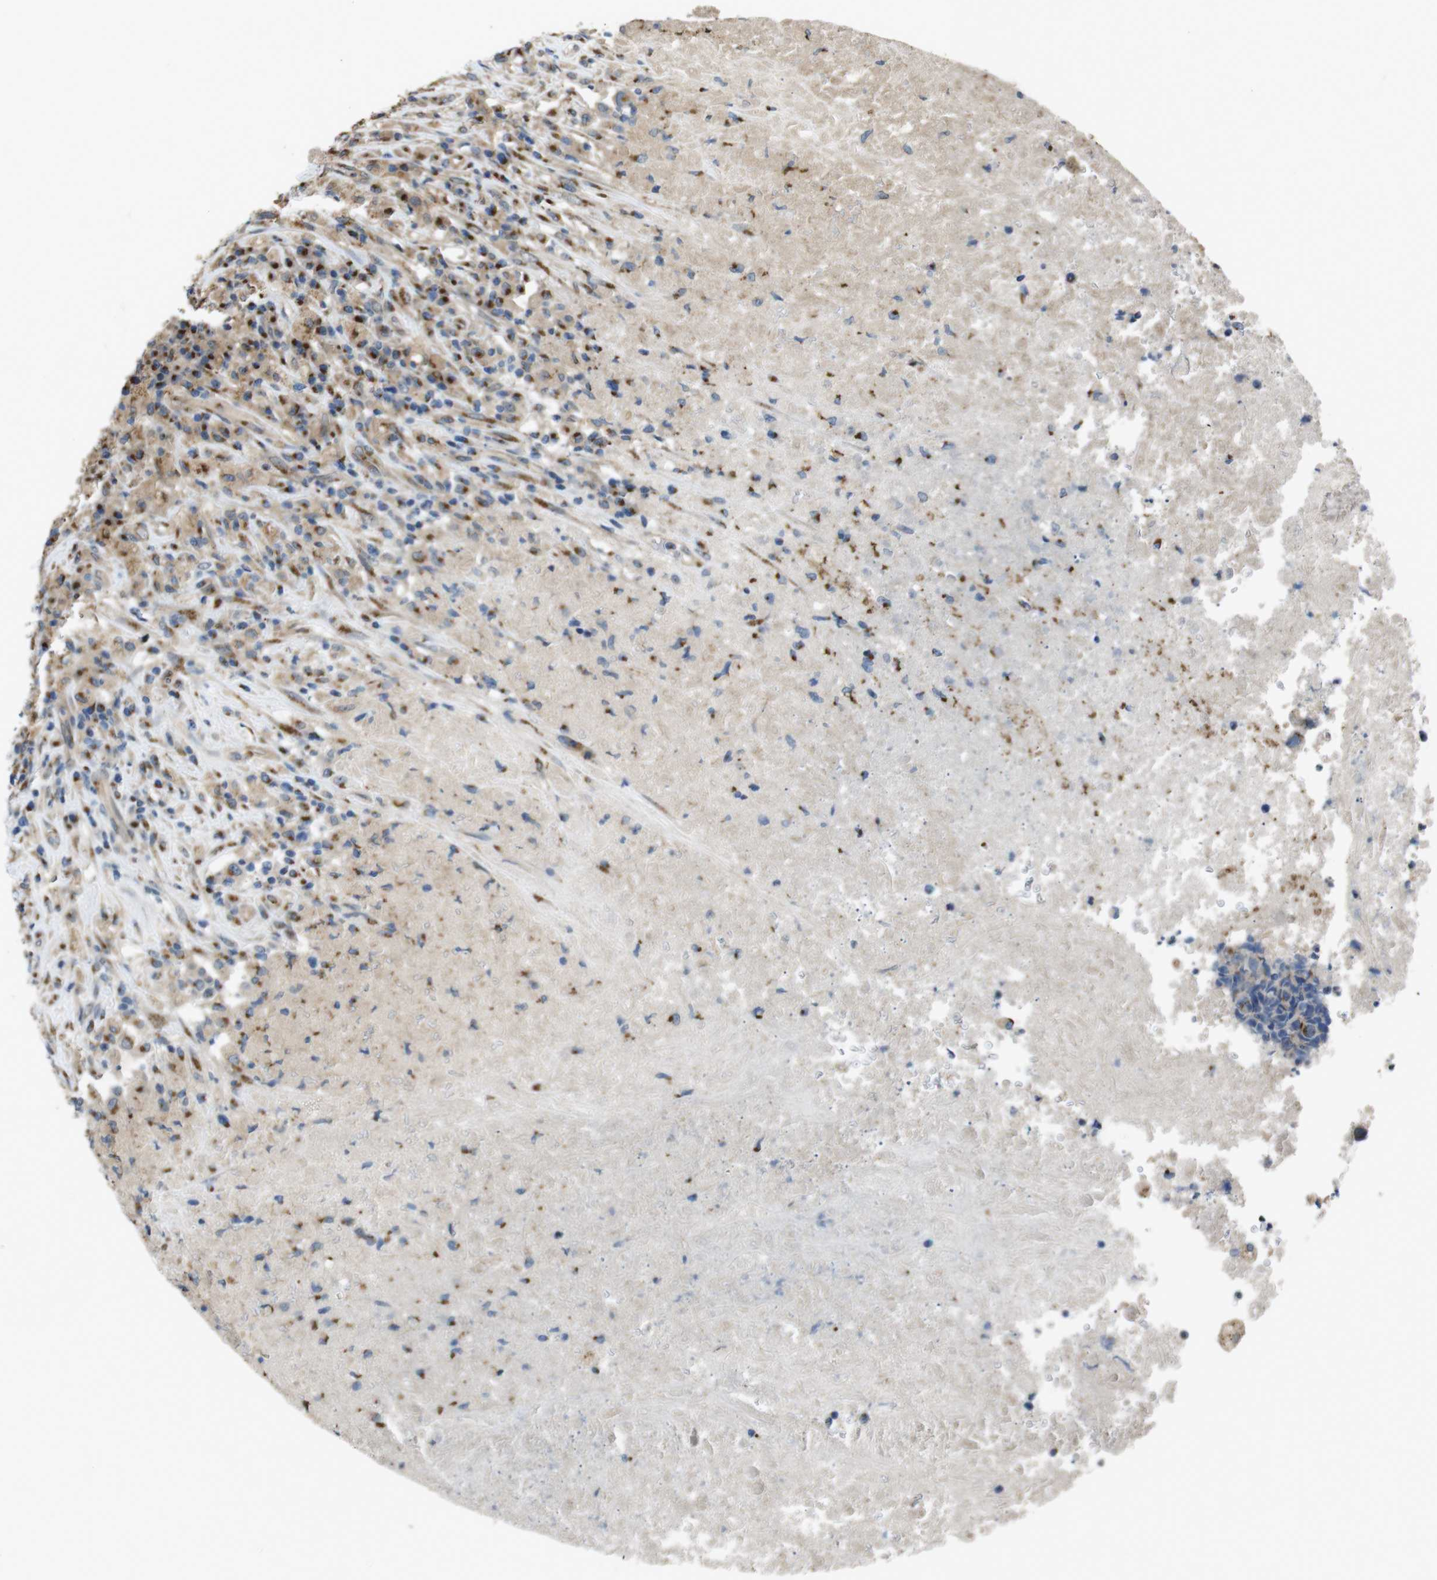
{"staining": {"intensity": "weak", "quantity": ">75%", "location": "cytoplasmic/membranous"}, "tissue": "testis cancer", "cell_type": "Tumor cells", "image_type": "cancer", "snomed": [{"axis": "morphology", "description": "Necrosis, NOS"}, {"axis": "morphology", "description": "Carcinoma, Embryonal, NOS"}, {"axis": "topography", "description": "Testis"}], "caption": "An image showing weak cytoplasmic/membranous staining in about >75% of tumor cells in testis embryonal carcinoma, as visualized by brown immunohistochemical staining.", "gene": "RAB6A", "patient": {"sex": "male", "age": 19}}